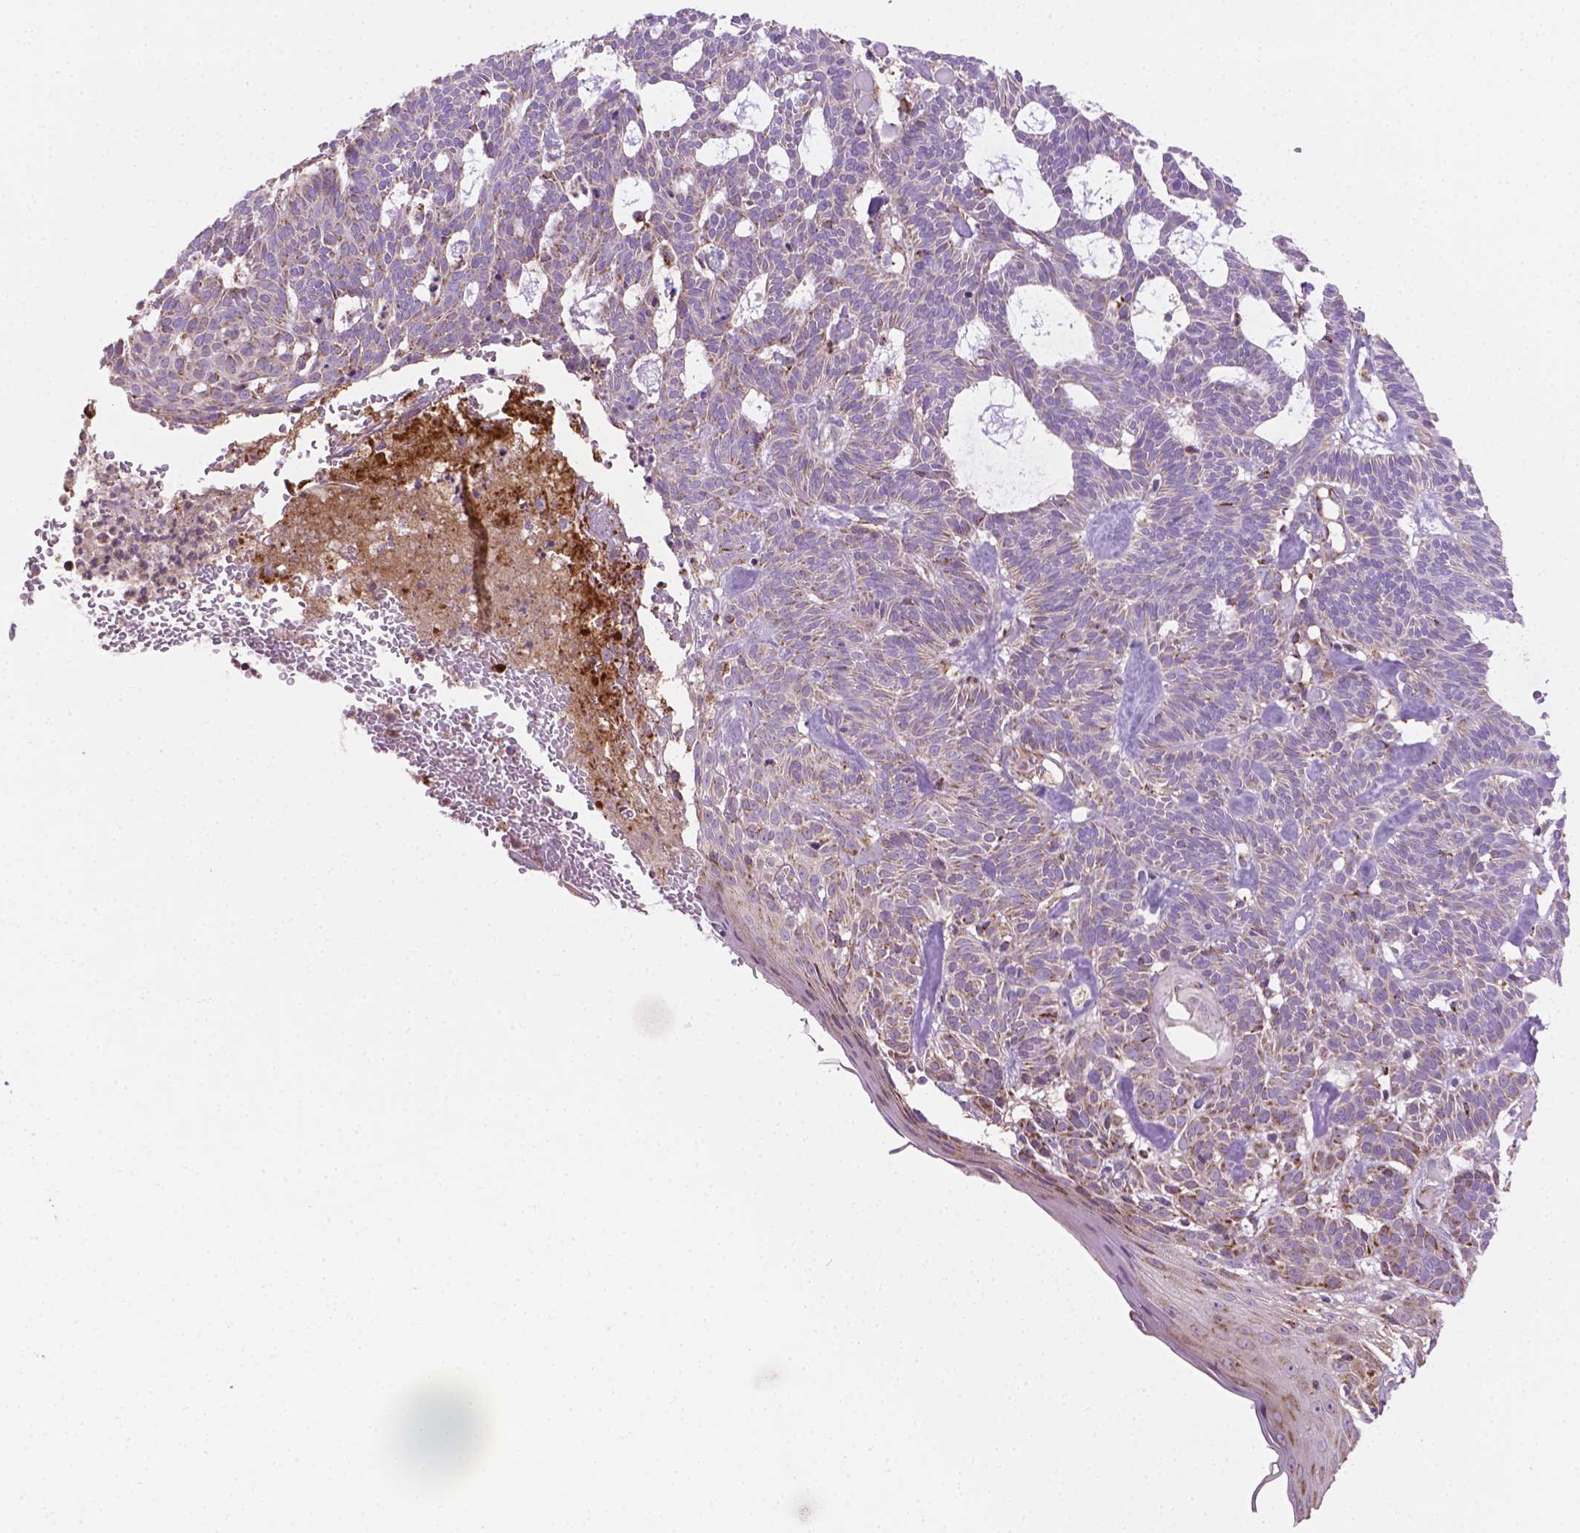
{"staining": {"intensity": "weak", "quantity": "25%-75%", "location": "cytoplasmic/membranous"}, "tissue": "skin cancer", "cell_type": "Tumor cells", "image_type": "cancer", "snomed": [{"axis": "morphology", "description": "Basal cell carcinoma"}, {"axis": "topography", "description": "Skin"}], "caption": "Tumor cells demonstrate low levels of weak cytoplasmic/membranous positivity in approximately 25%-75% of cells in skin basal cell carcinoma. The protein of interest is shown in brown color, while the nuclei are stained blue.", "gene": "PIBF1", "patient": {"sex": "male", "age": 85}}